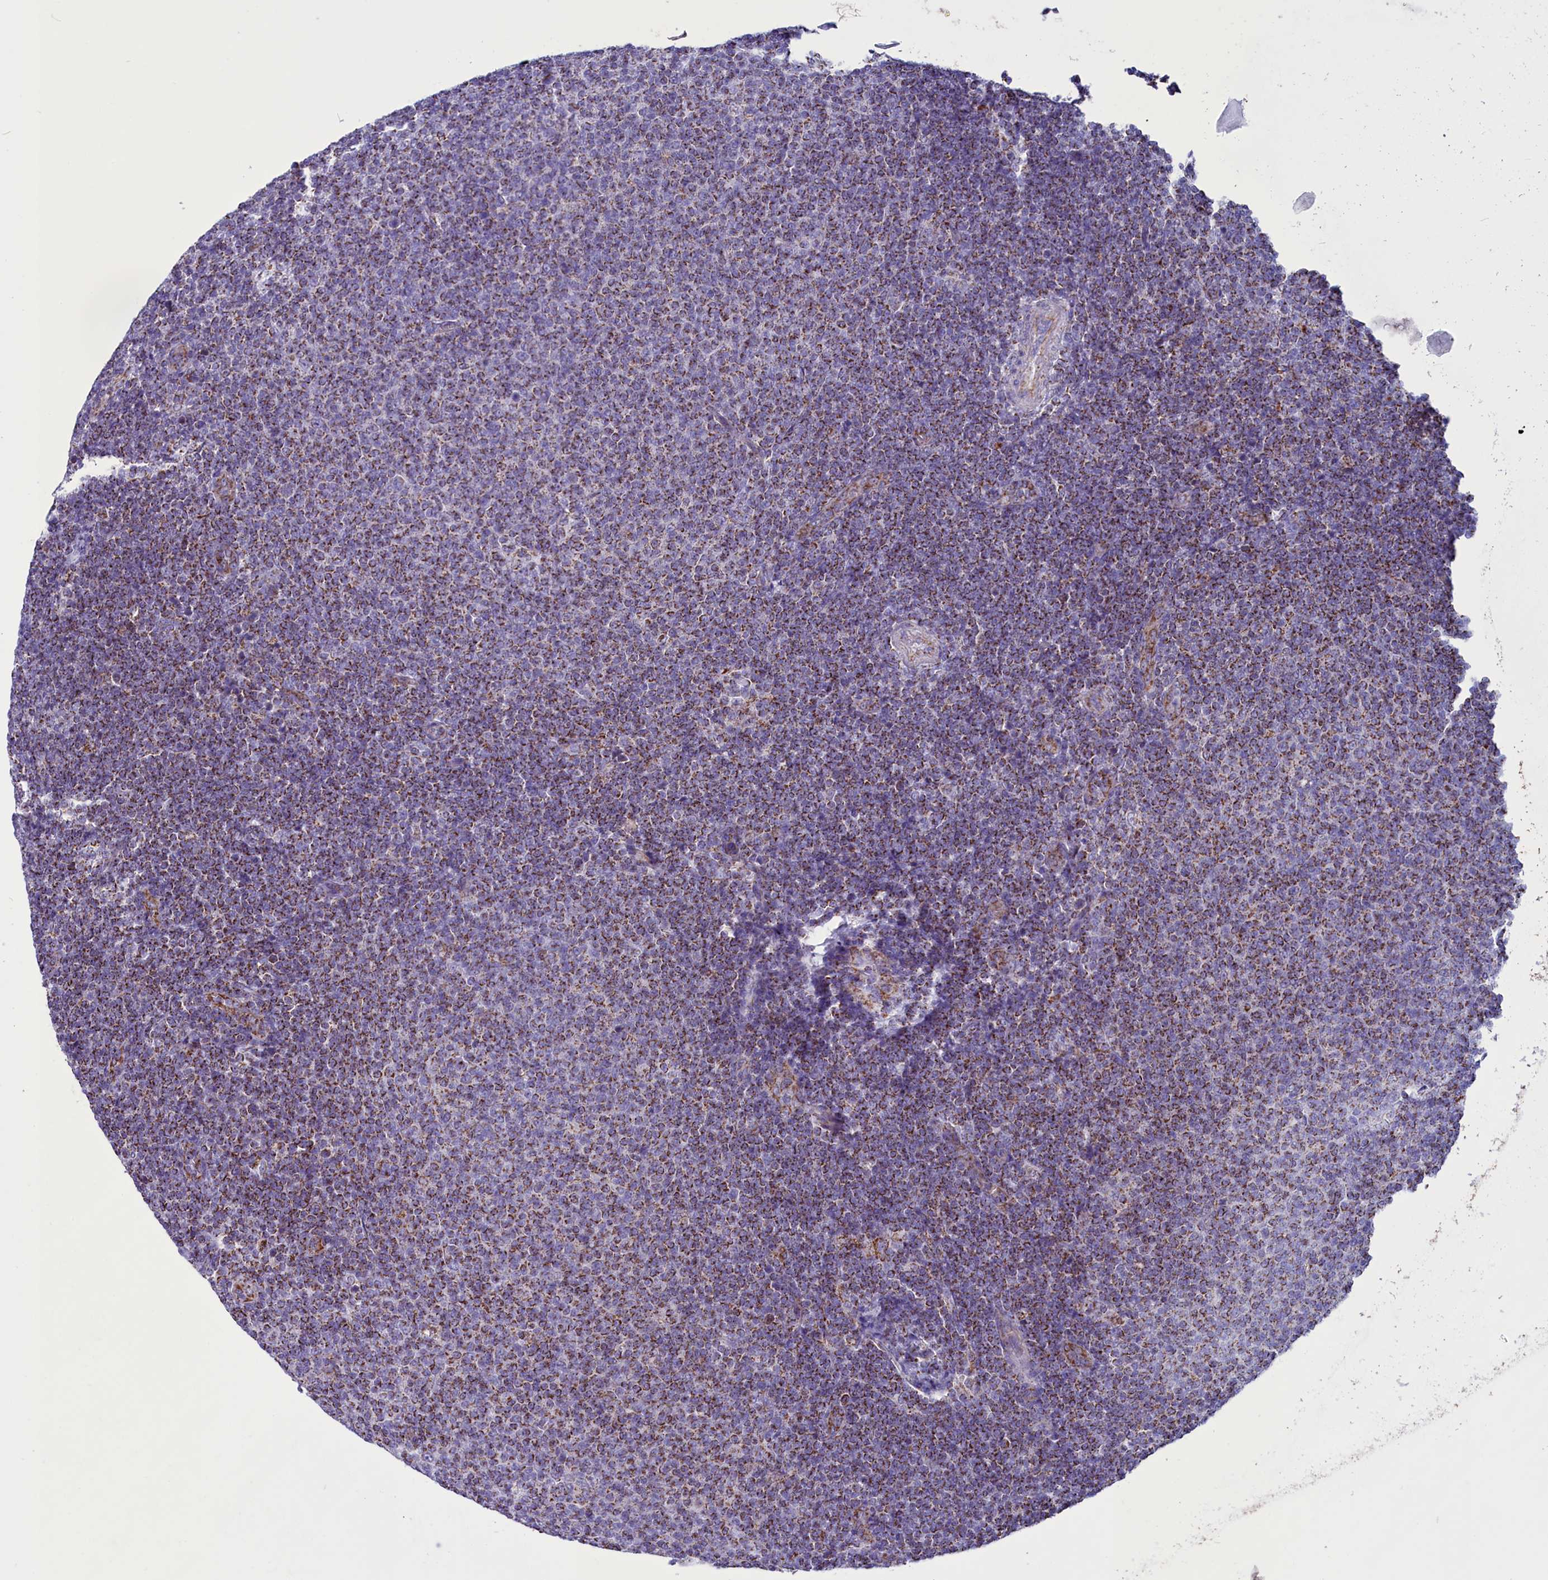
{"staining": {"intensity": "moderate", "quantity": ">75%", "location": "cytoplasmic/membranous"}, "tissue": "lymphoma", "cell_type": "Tumor cells", "image_type": "cancer", "snomed": [{"axis": "morphology", "description": "Malignant lymphoma, non-Hodgkin's type, Low grade"}, {"axis": "topography", "description": "Lymph node"}], "caption": "Tumor cells exhibit medium levels of moderate cytoplasmic/membranous expression in approximately >75% of cells in human lymphoma.", "gene": "ICA1L", "patient": {"sex": "male", "age": 66}}